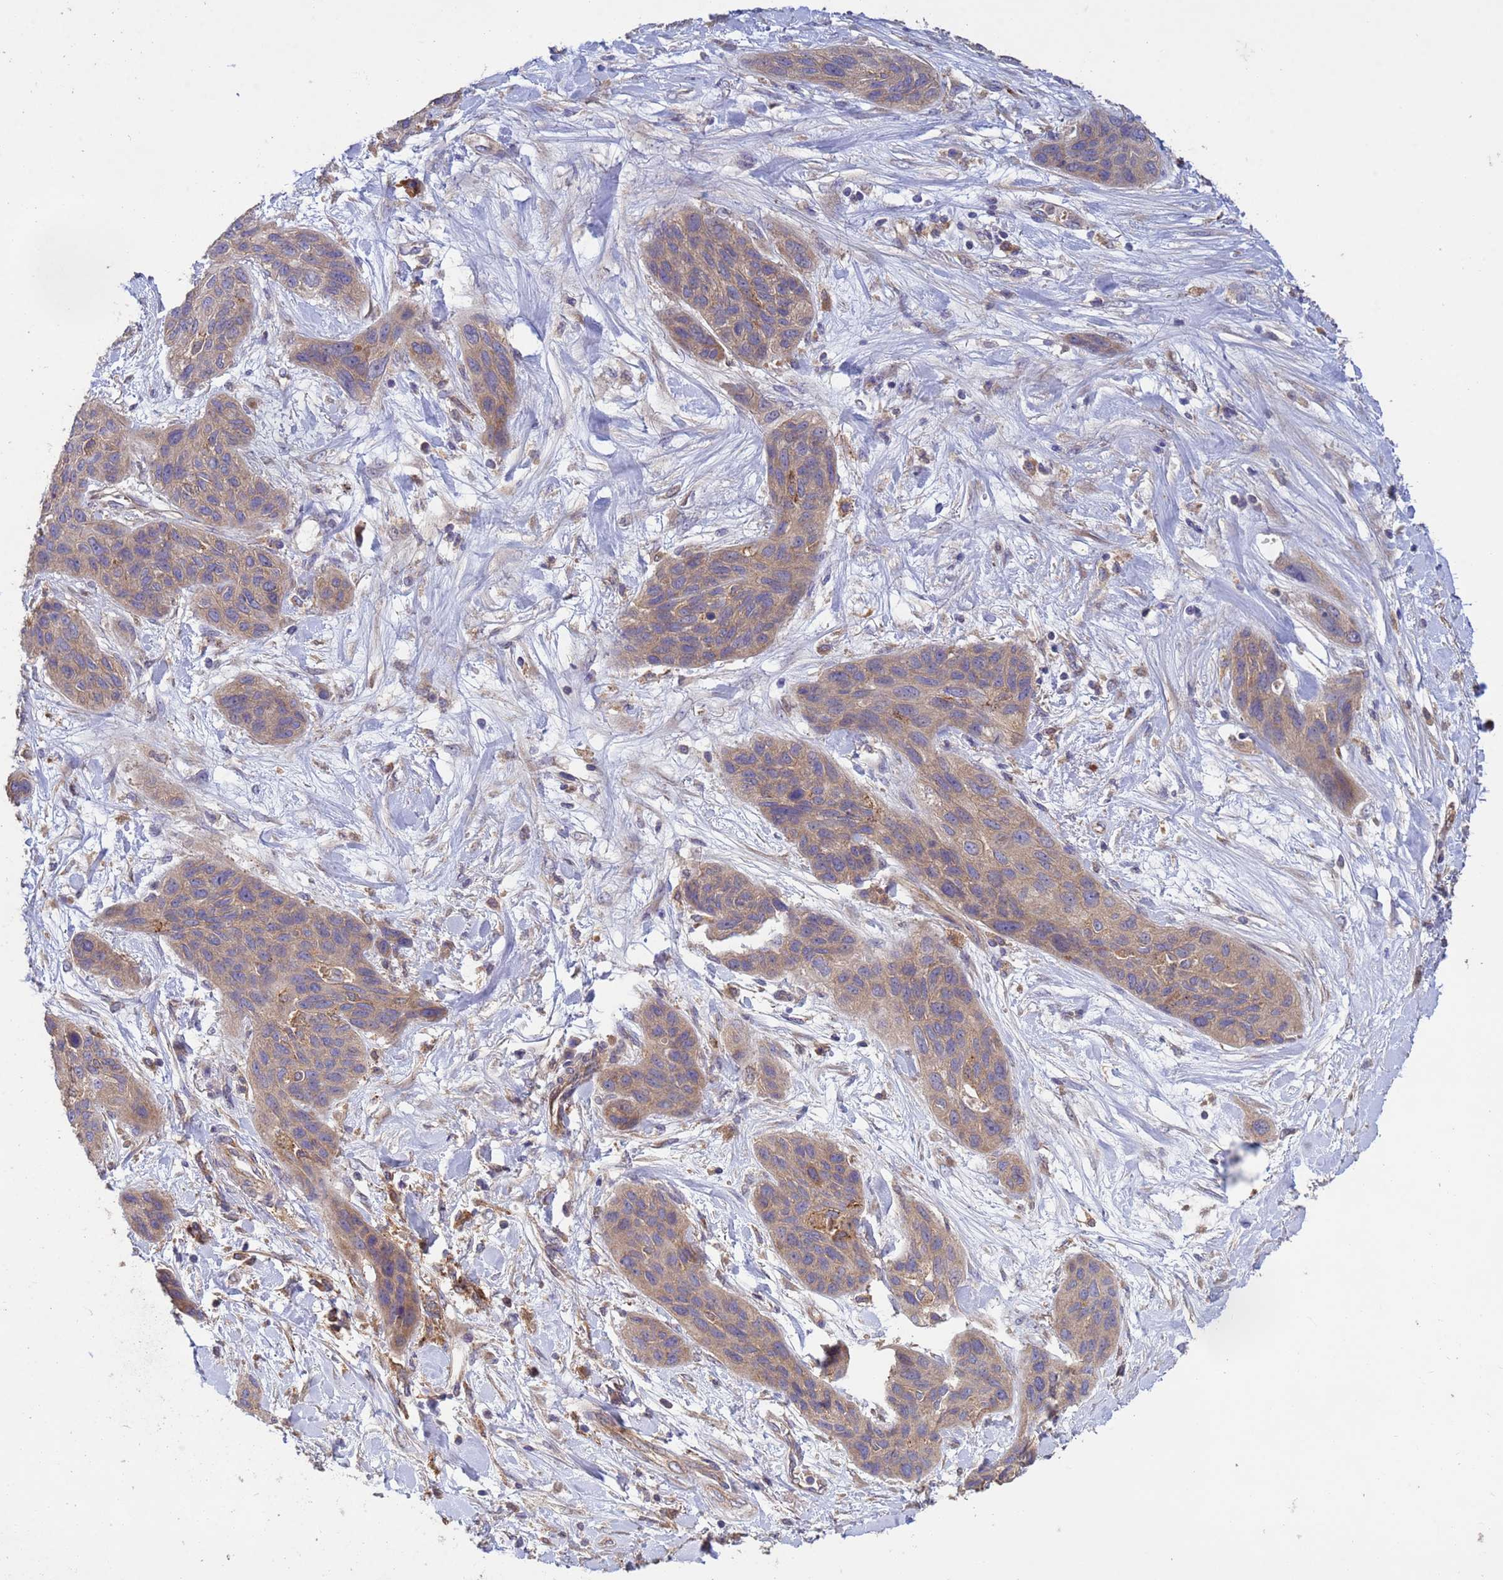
{"staining": {"intensity": "weak", "quantity": ">75%", "location": "cytoplasmic/membranous"}, "tissue": "lung cancer", "cell_type": "Tumor cells", "image_type": "cancer", "snomed": [{"axis": "morphology", "description": "Squamous cell carcinoma, NOS"}, {"axis": "topography", "description": "Lung"}], "caption": "Immunohistochemistry (IHC) of lung cancer (squamous cell carcinoma) shows low levels of weak cytoplasmic/membranous positivity in approximately >75% of tumor cells.", "gene": "RAB10", "patient": {"sex": "female", "age": 70}}